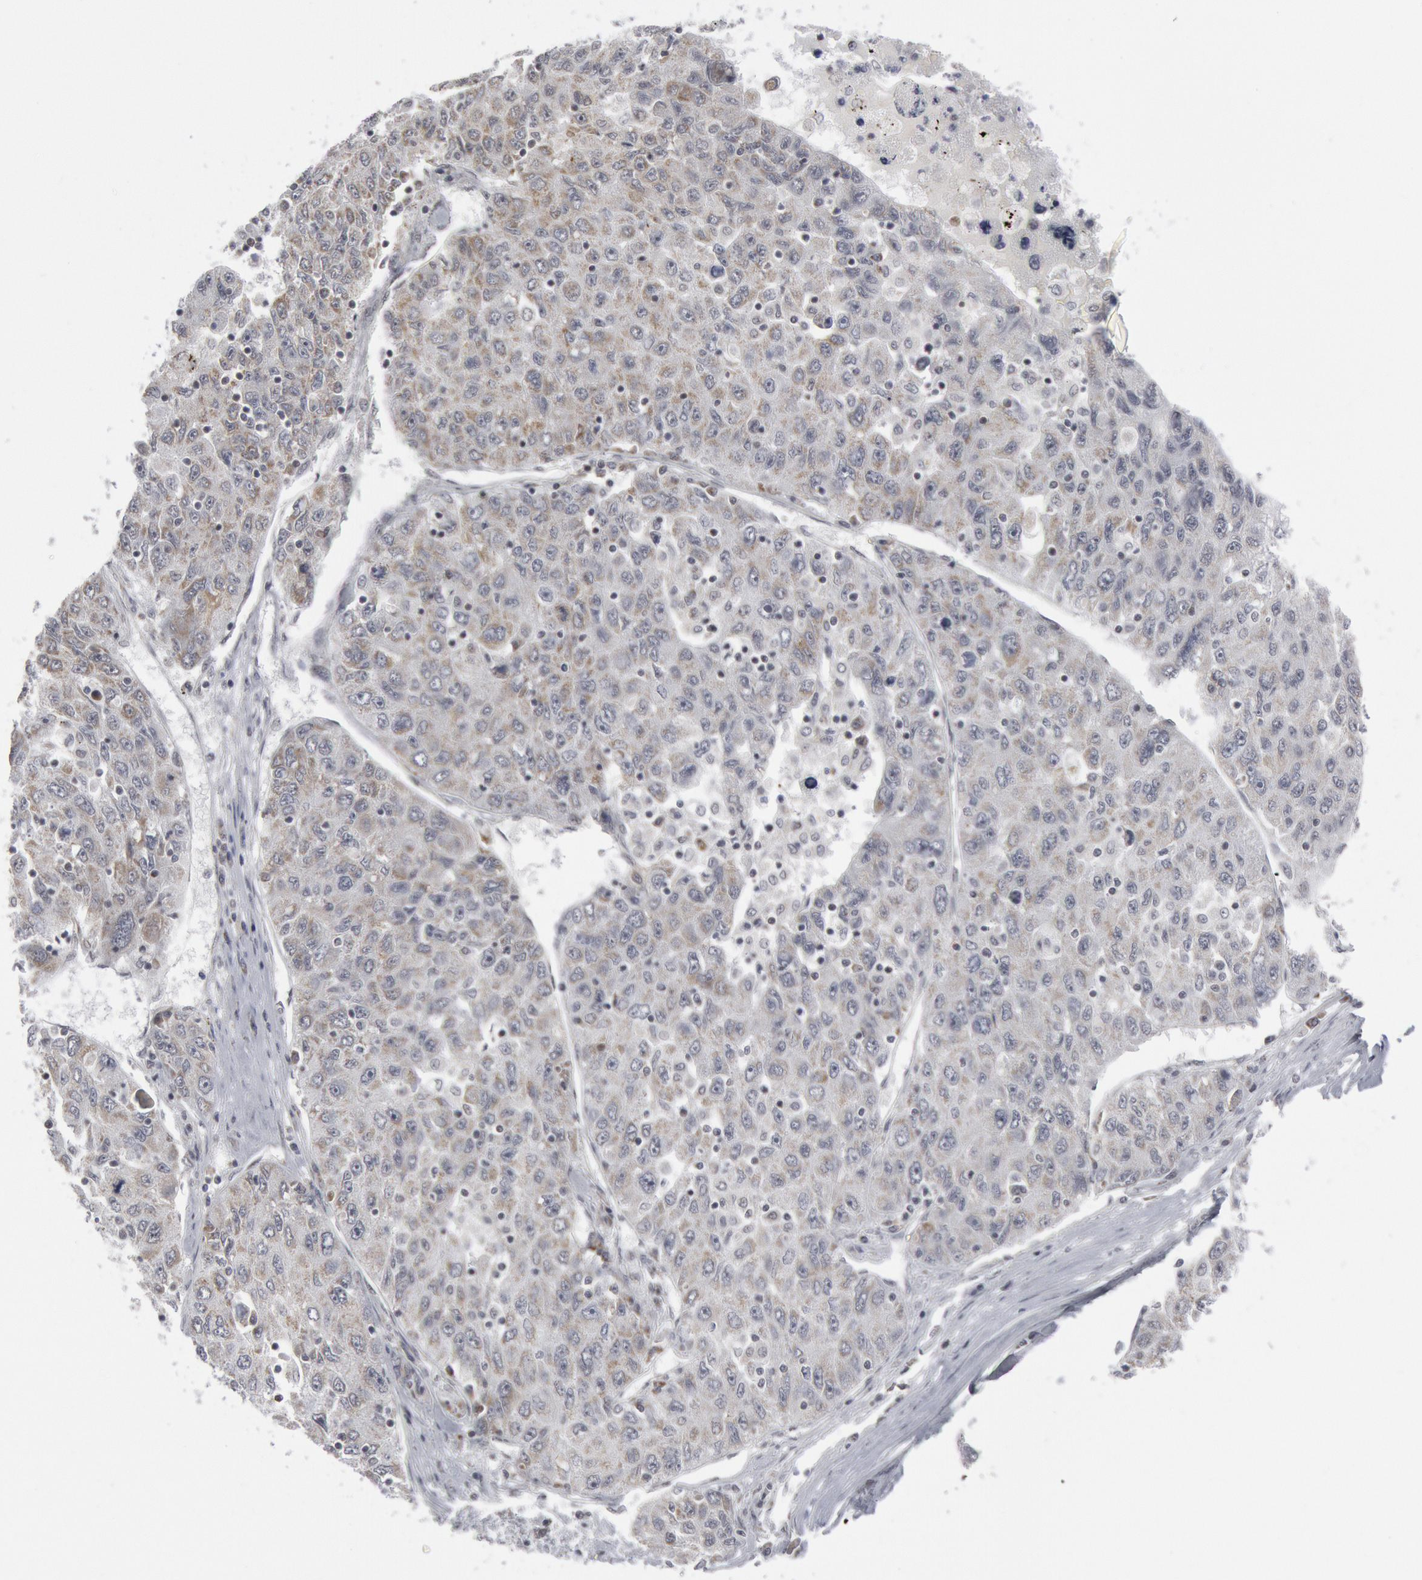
{"staining": {"intensity": "weak", "quantity": "<25%", "location": "cytoplasmic/membranous"}, "tissue": "liver cancer", "cell_type": "Tumor cells", "image_type": "cancer", "snomed": [{"axis": "morphology", "description": "Carcinoma, Hepatocellular, NOS"}, {"axis": "topography", "description": "Liver"}], "caption": "An image of human liver cancer is negative for staining in tumor cells.", "gene": "CASP9", "patient": {"sex": "male", "age": 49}}